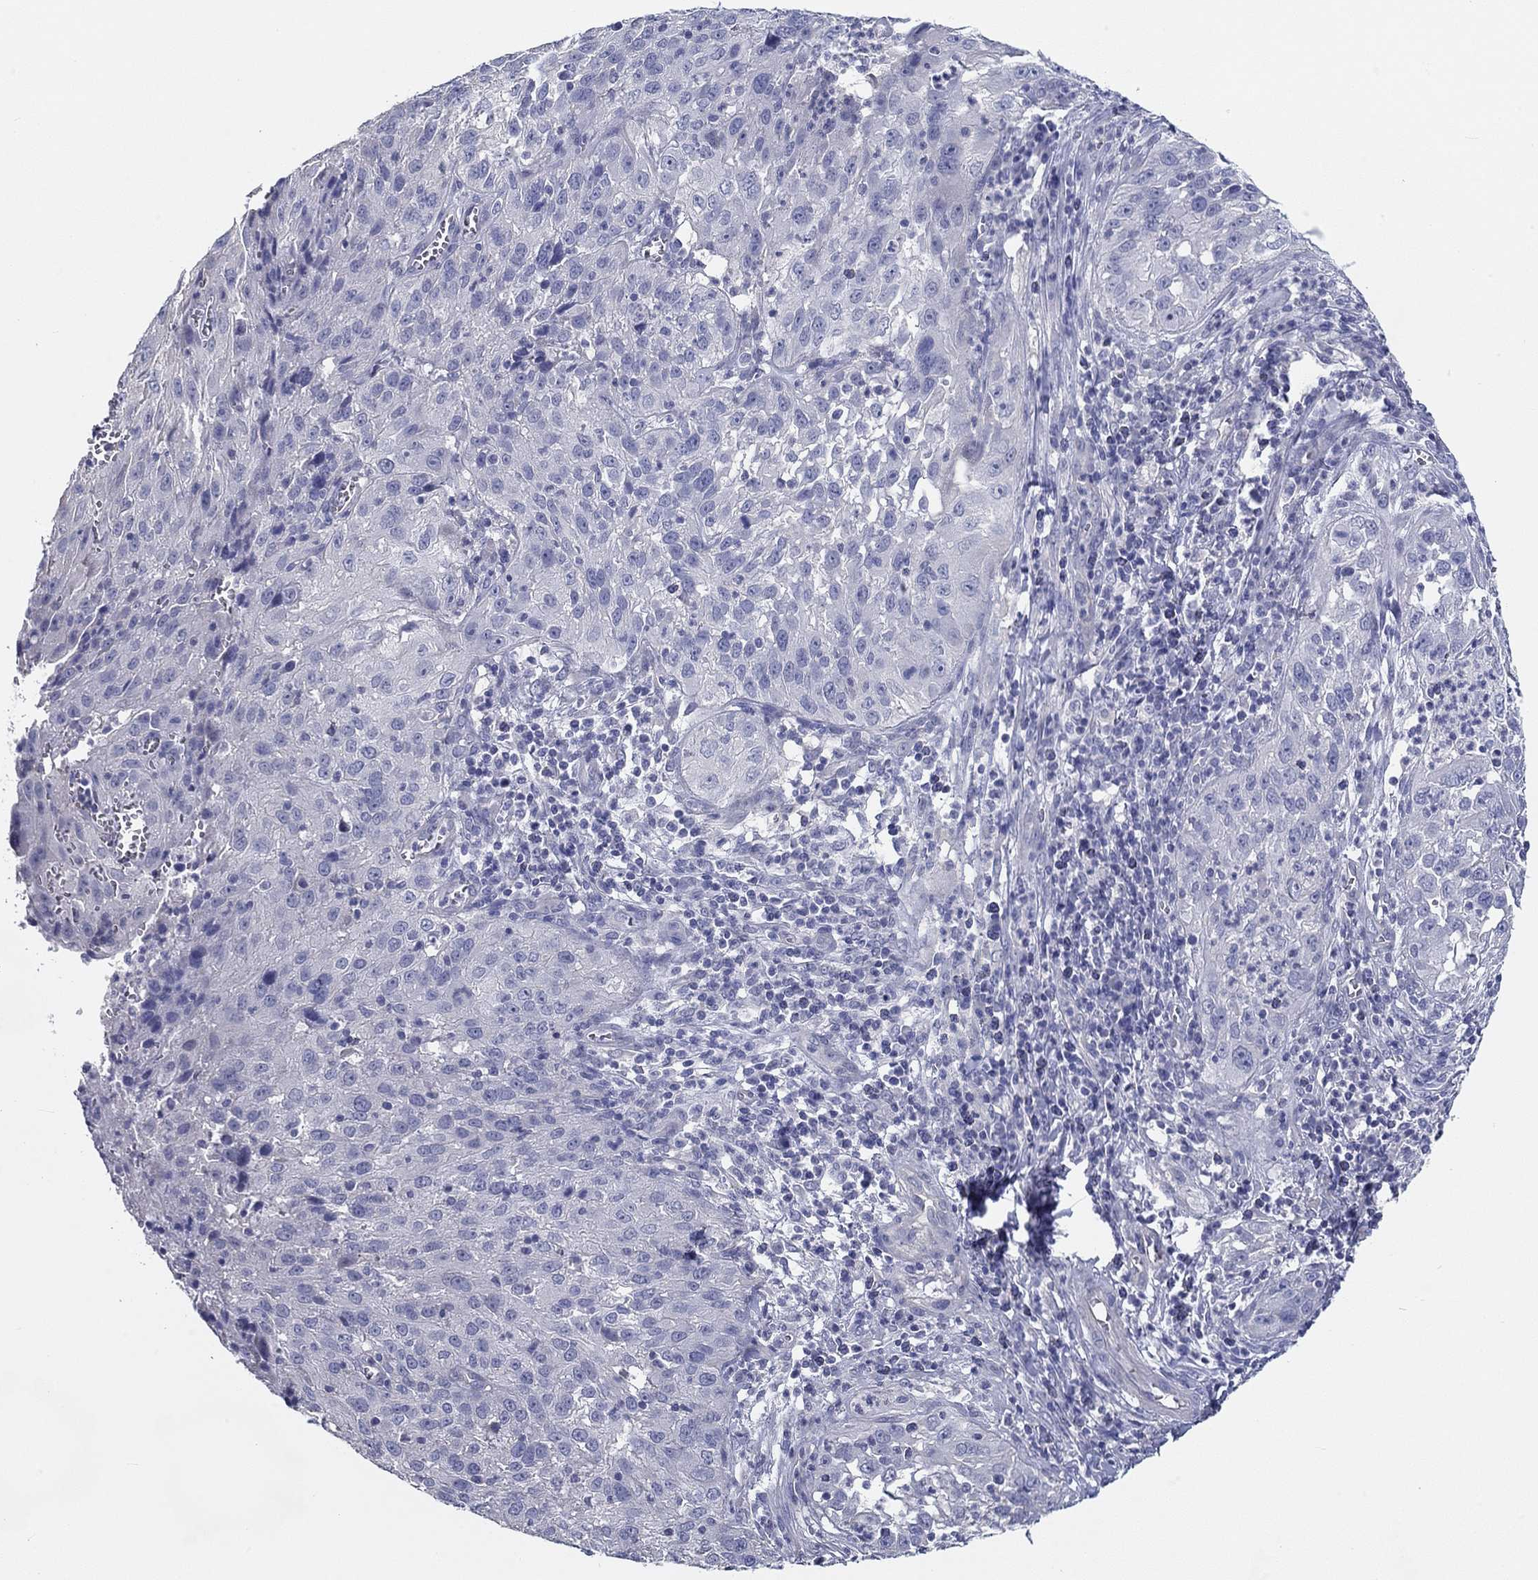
{"staining": {"intensity": "negative", "quantity": "none", "location": "none"}, "tissue": "cervical cancer", "cell_type": "Tumor cells", "image_type": "cancer", "snomed": [{"axis": "morphology", "description": "Squamous cell carcinoma, NOS"}, {"axis": "topography", "description": "Cervix"}], "caption": "Immunohistochemistry (IHC) histopathology image of human cervical cancer stained for a protein (brown), which exhibits no expression in tumor cells. (DAB immunohistochemistry, high magnification).", "gene": "CRYGD", "patient": {"sex": "female", "age": 32}}